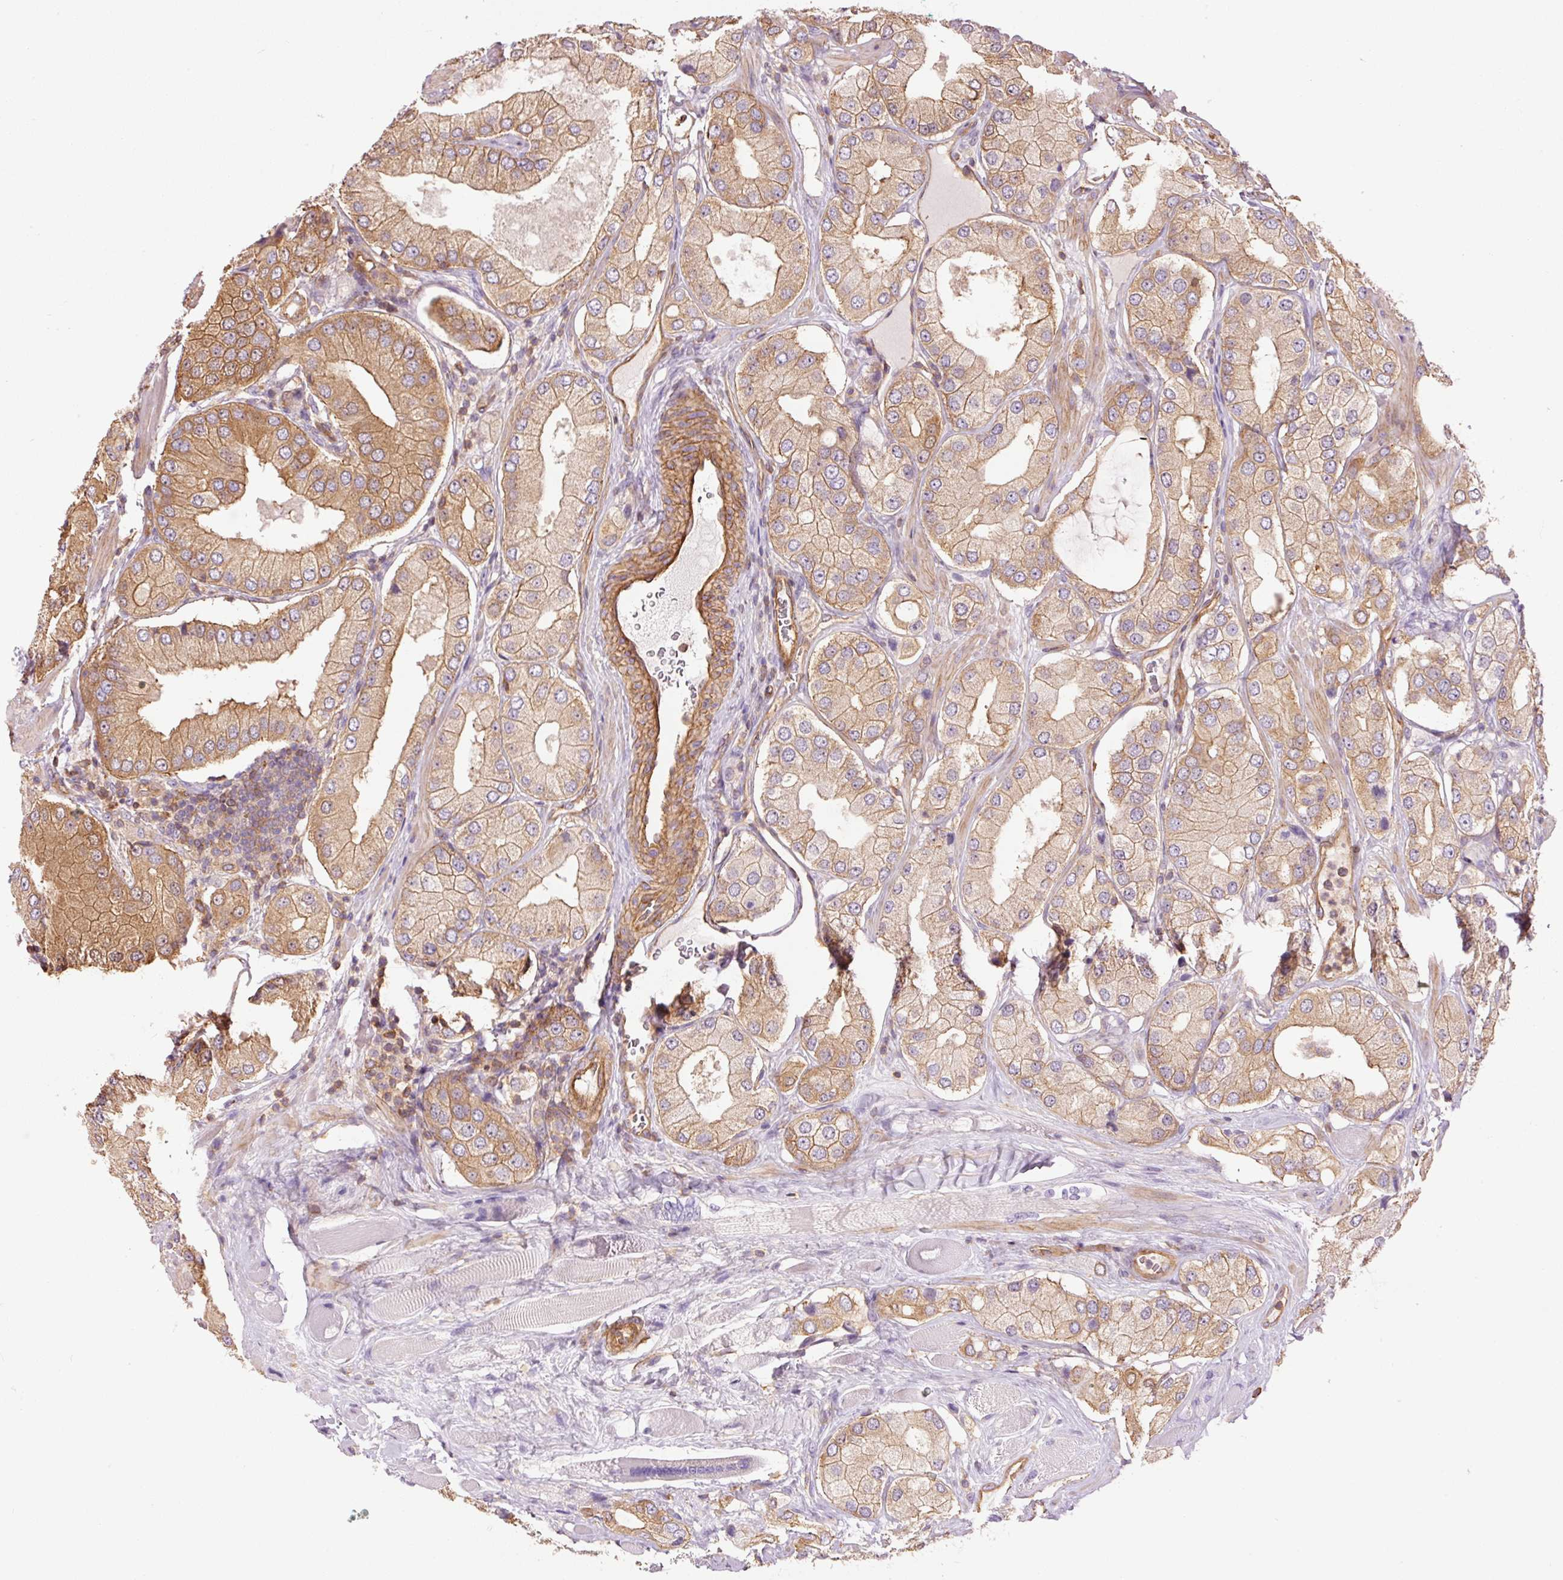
{"staining": {"intensity": "moderate", "quantity": ">75%", "location": "cytoplasmic/membranous"}, "tissue": "prostate cancer", "cell_type": "Tumor cells", "image_type": "cancer", "snomed": [{"axis": "morphology", "description": "Adenocarcinoma, Low grade"}, {"axis": "topography", "description": "Prostate"}], "caption": "Low-grade adenocarcinoma (prostate) tissue demonstrates moderate cytoplasmic/membranous staining in approximately >75% of tumor cells, visualized by immunohistochemistry. (DAB = brown stain, brightfield microscopy at high magnification).", "gene": "PPP1R1B", "patient": {"sex": "male", "age": 42}}